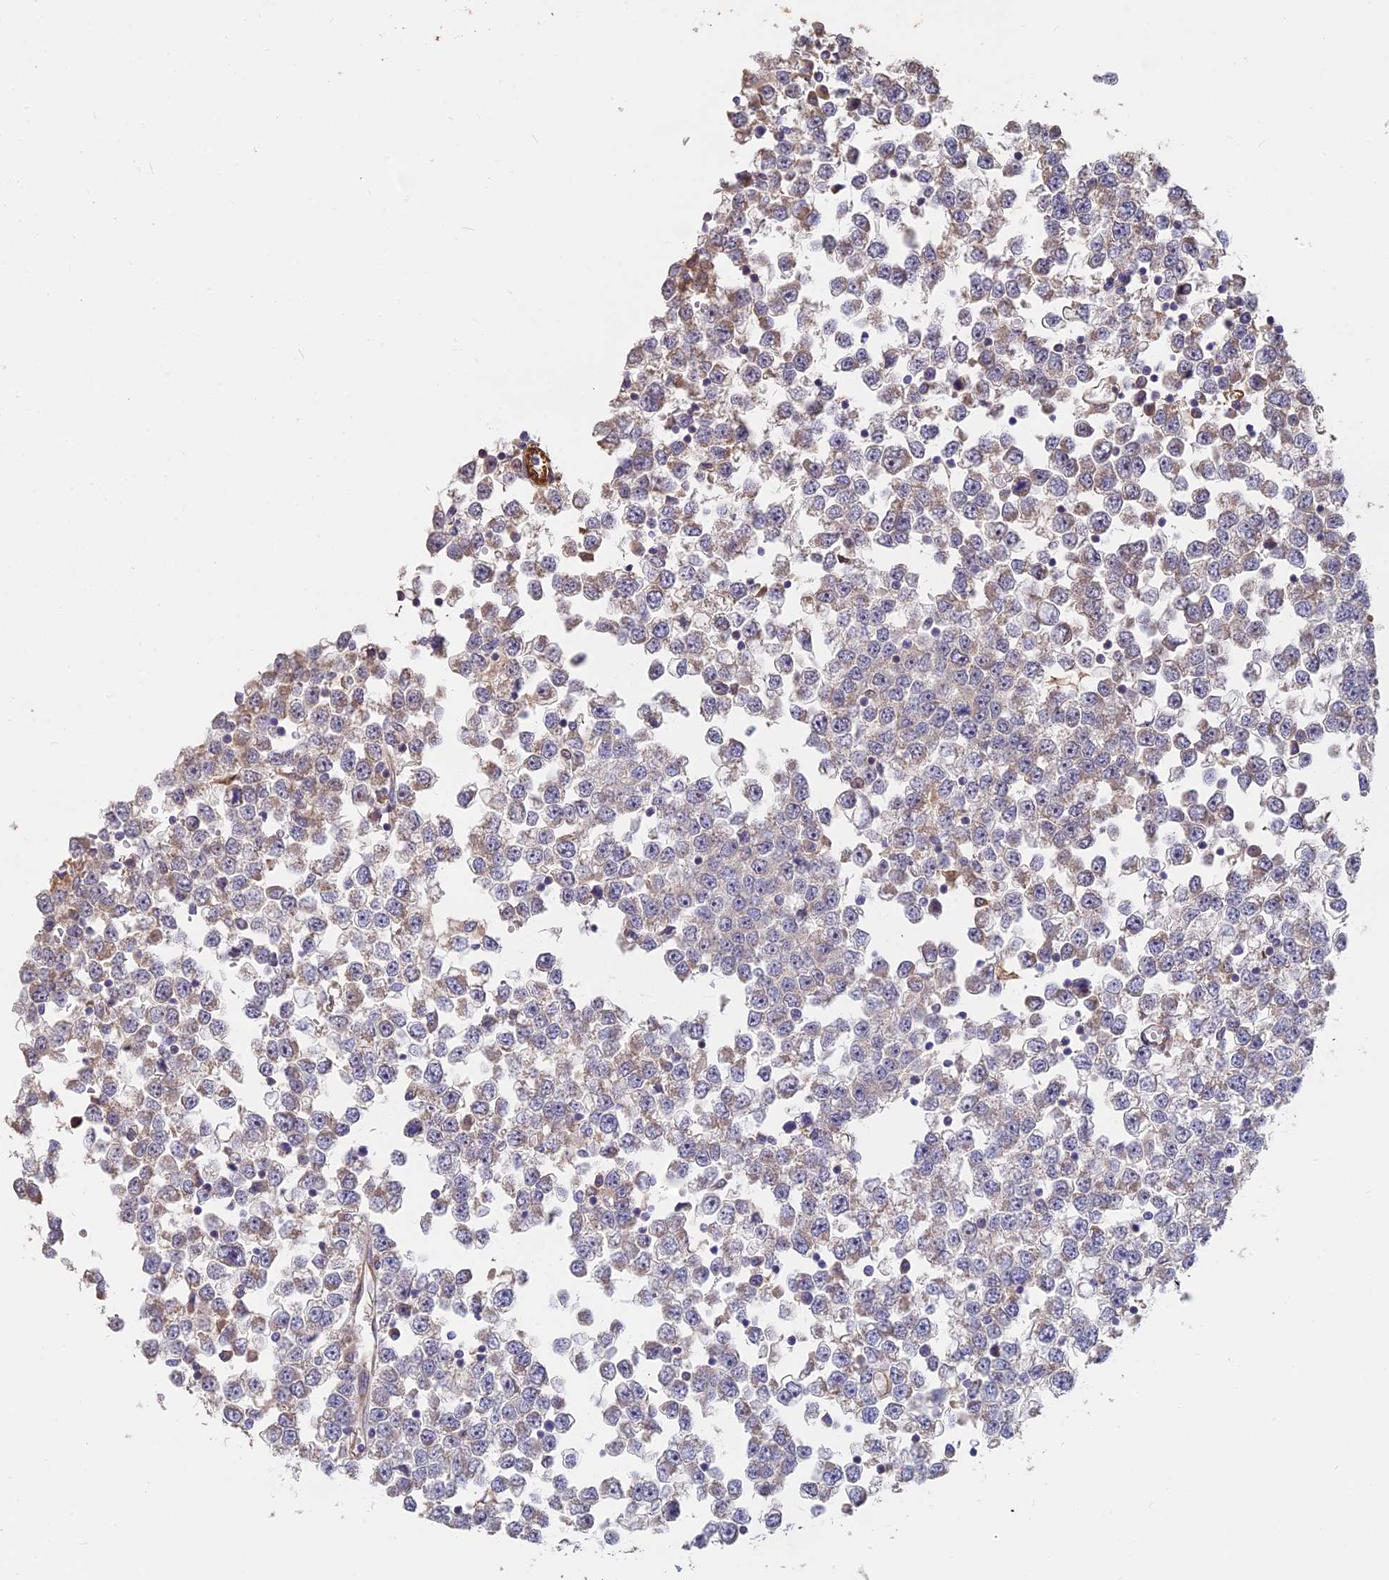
{"staining": {"intensity": "weak", "quantity": "25%-75%", "location": "cytoplasmic/membranous"}, "tissue": "testis cancer", "cell_type": "Tumor cells", "image_type": "cancer", "snomed": [{"axis": "morphology", "description": "Seminoma, NOS"}, {"axis": "topography", "description": "Testis"}], "caption": "Protein analysis of seminoma (testis) tissue displays weak cytoplasmic/membranous expression in approximately 25%-75% of tumor cells.", "gene": "SAC3D1", "patient": {"sex": "male", "age": 65}}